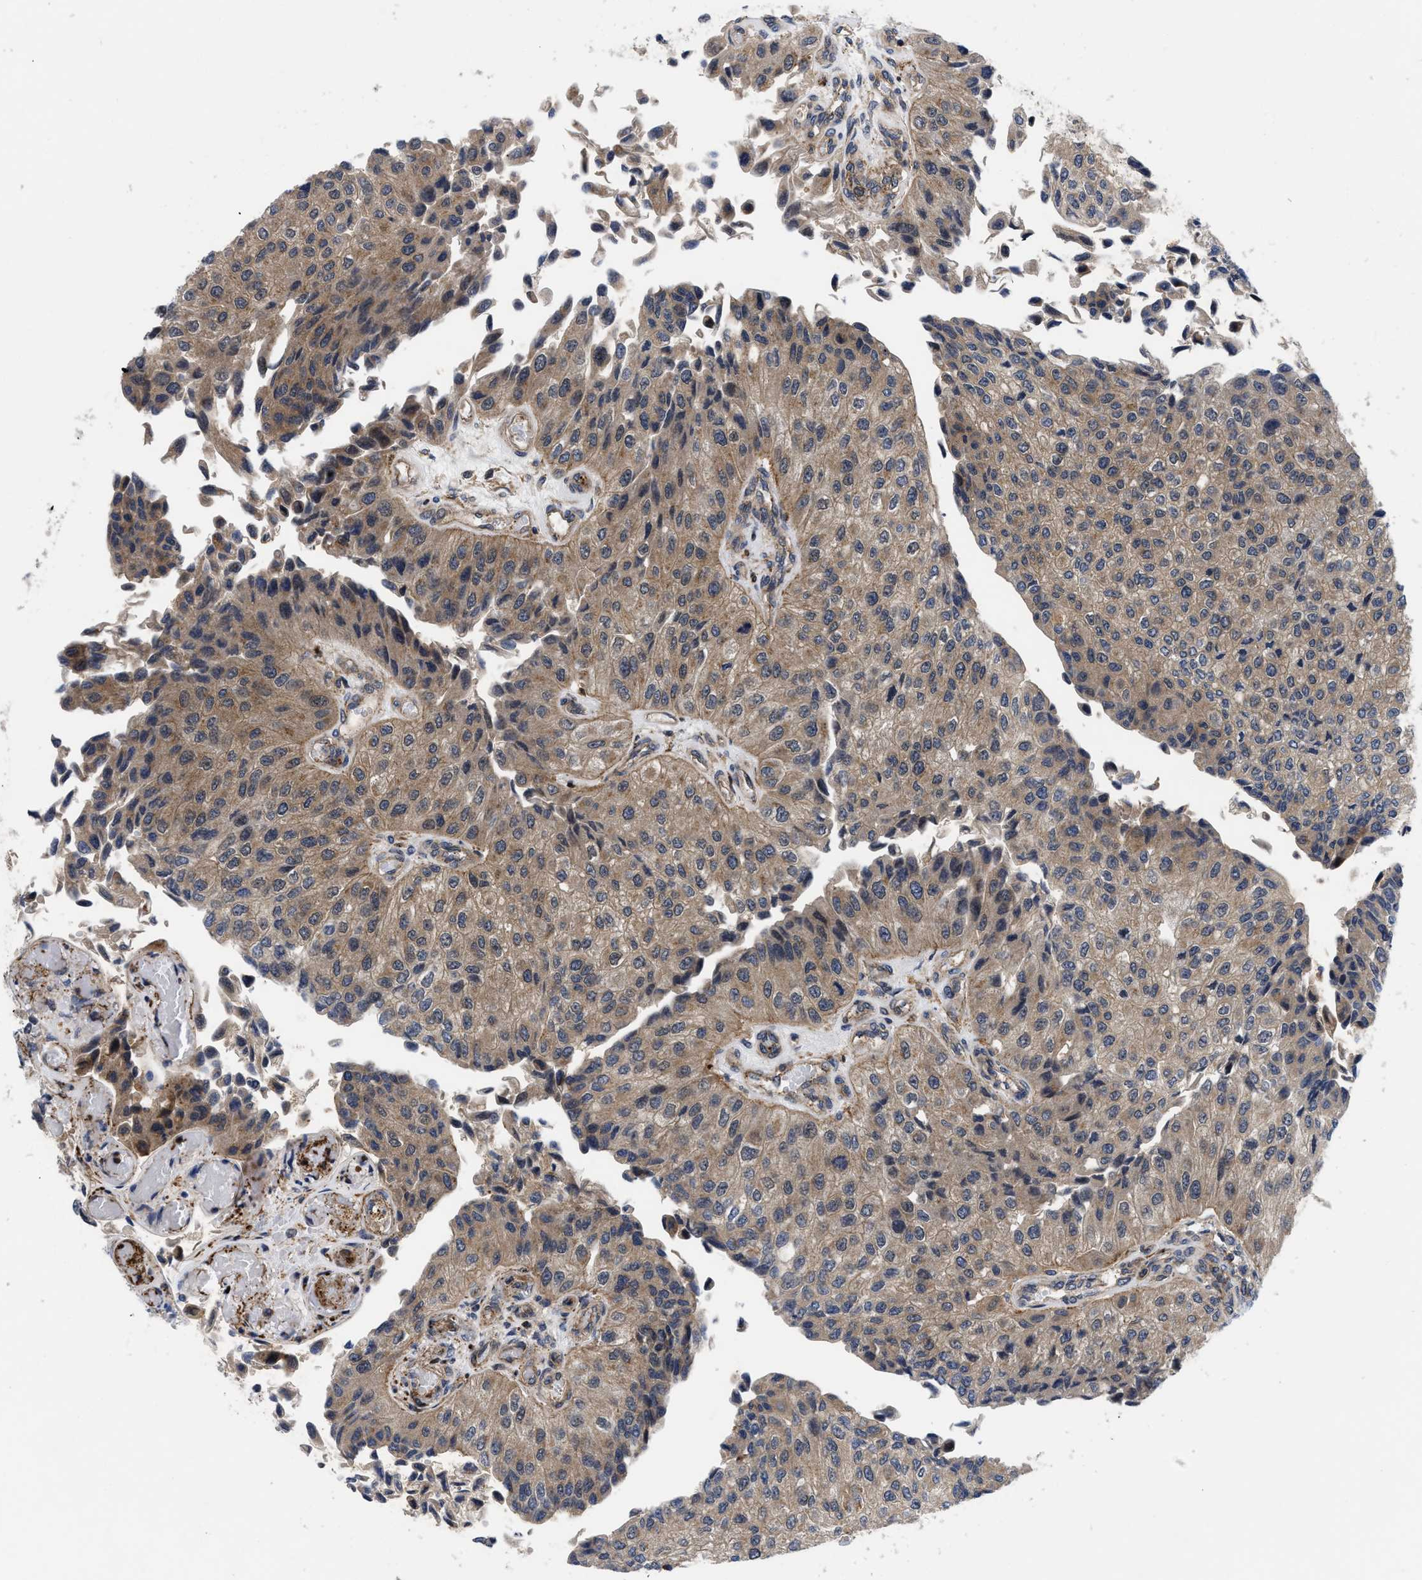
{"staining": {"intensity": "moderate", "quantity": ">75%", "location": "cytoplasmic/membranous"}, "tissue": "urothelial cancer", "cell_type": "Tumor cells", "image_type": "cancer", "snomed": [{"axis": "morphology", "description": "Urothelial carcinoma, High grade"}, {"axis": "topography", "description": "Kidney"}, {"axis": "topography", "description": "Urinary bladder"}], "caption": "This histopathology image exhibits immunohistochemistry staining of human urothelial carcinoma (high-grade), with medium moderate cytoplasmic/membranous staining in about >75% of tumor cells.", "gene": "SPAST", "patient": {"sex": "male", "age": 77}}